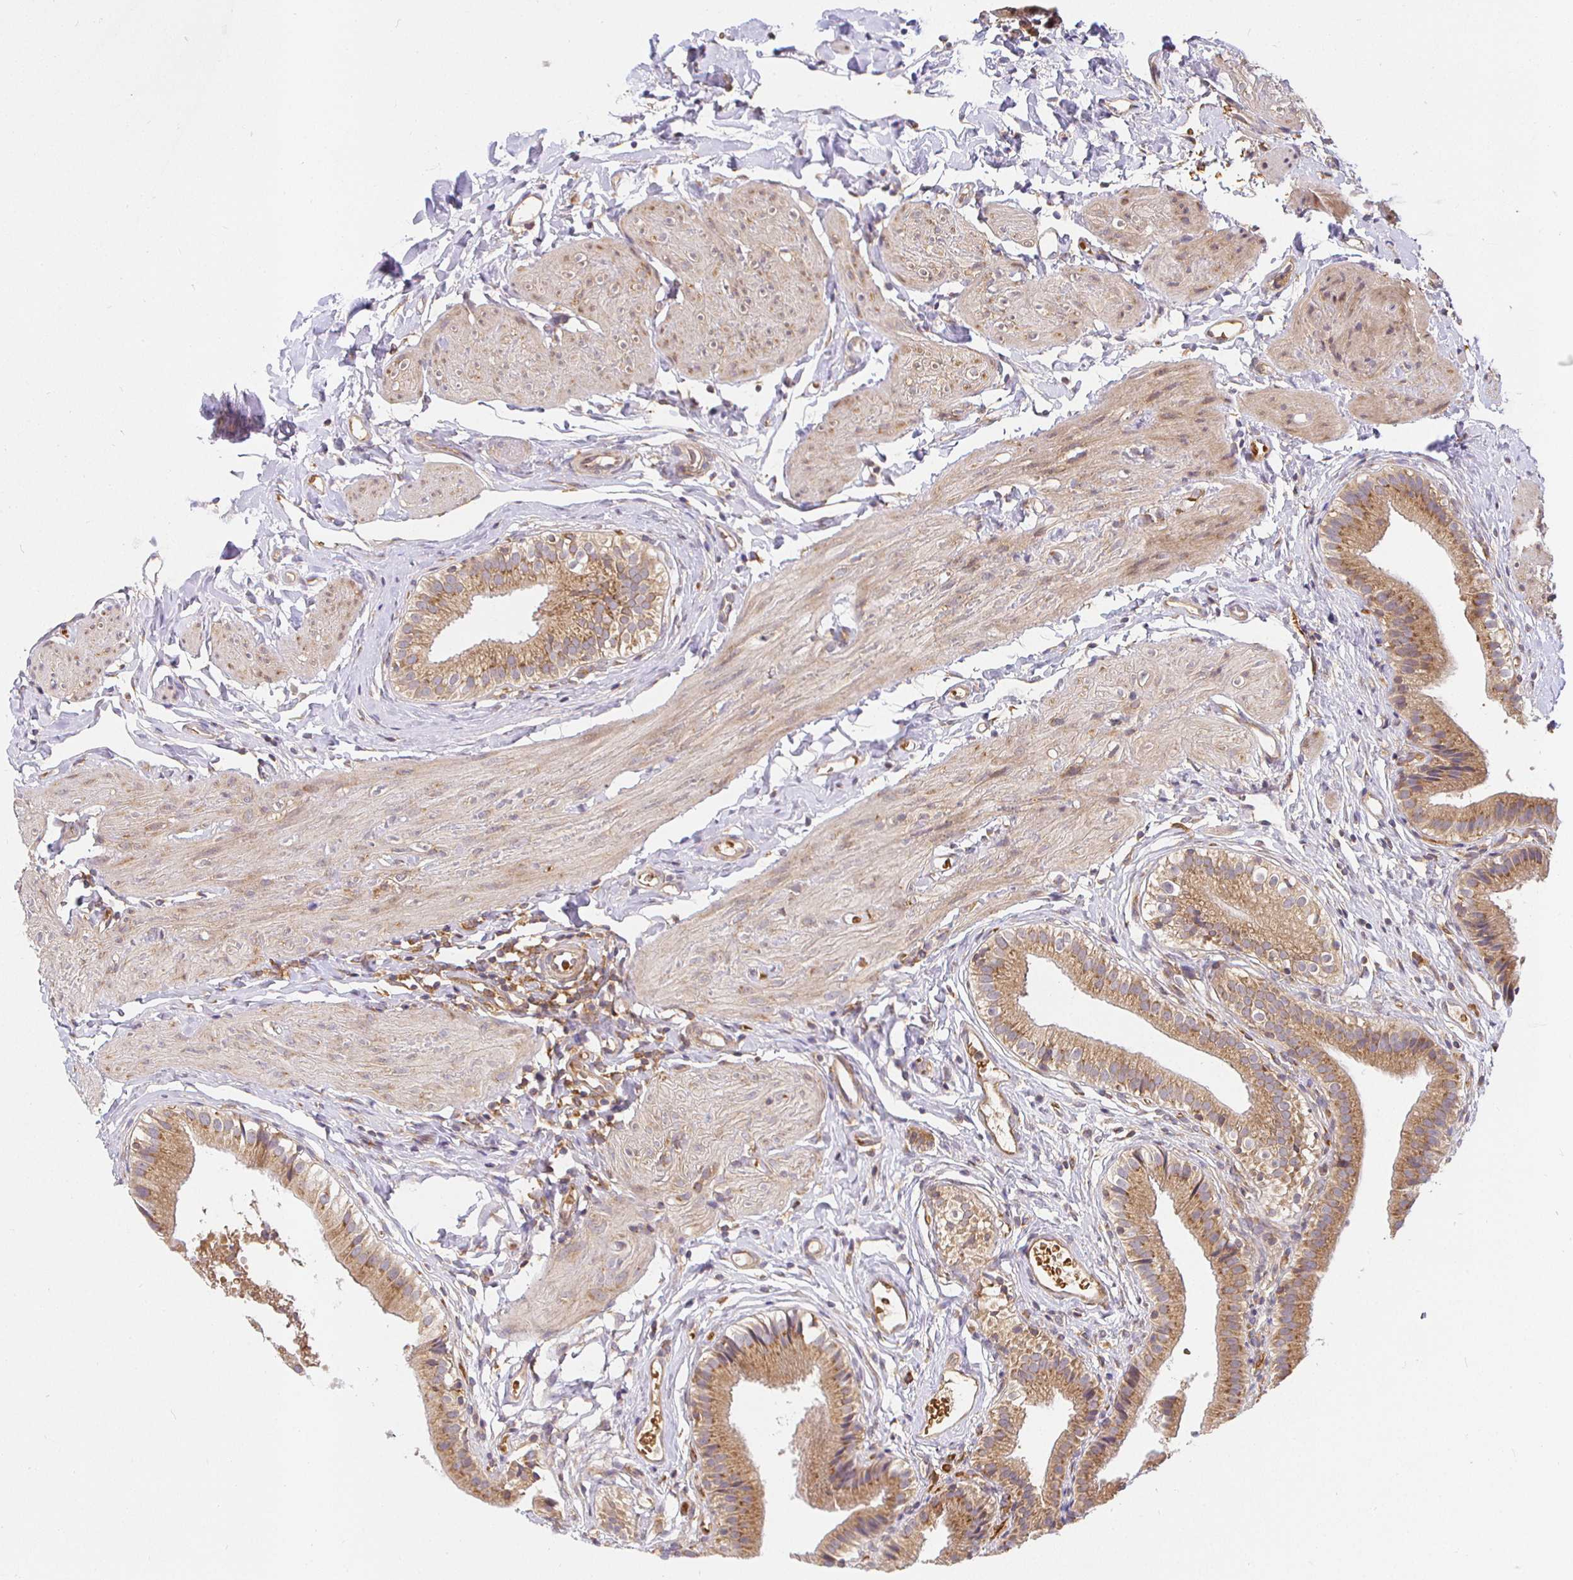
{"staining": {"intensity": "moderate", "quantity": ">75%", "location": "cytoplasmic/membranous"}, "tissue": "gallbladder", "cell_type": "Glandular cells", "image_type": "normal", "snomed": [{"axis": "morphology", "description": "Normal tissue, NOS"}, {"axis": "topography", "description": "Gallbladder"}], "caption": "Immunohistochemistry (IHC) of benign human gallbladder reveals medium levels of moderate cytoplasmic/membranous staining in approximately >75% of glandular cells. (Brightfield microscopy of DAB IHC at high magnification).", "gene": "IRAK1", "patient": {"sex": "female", "age": 47}}